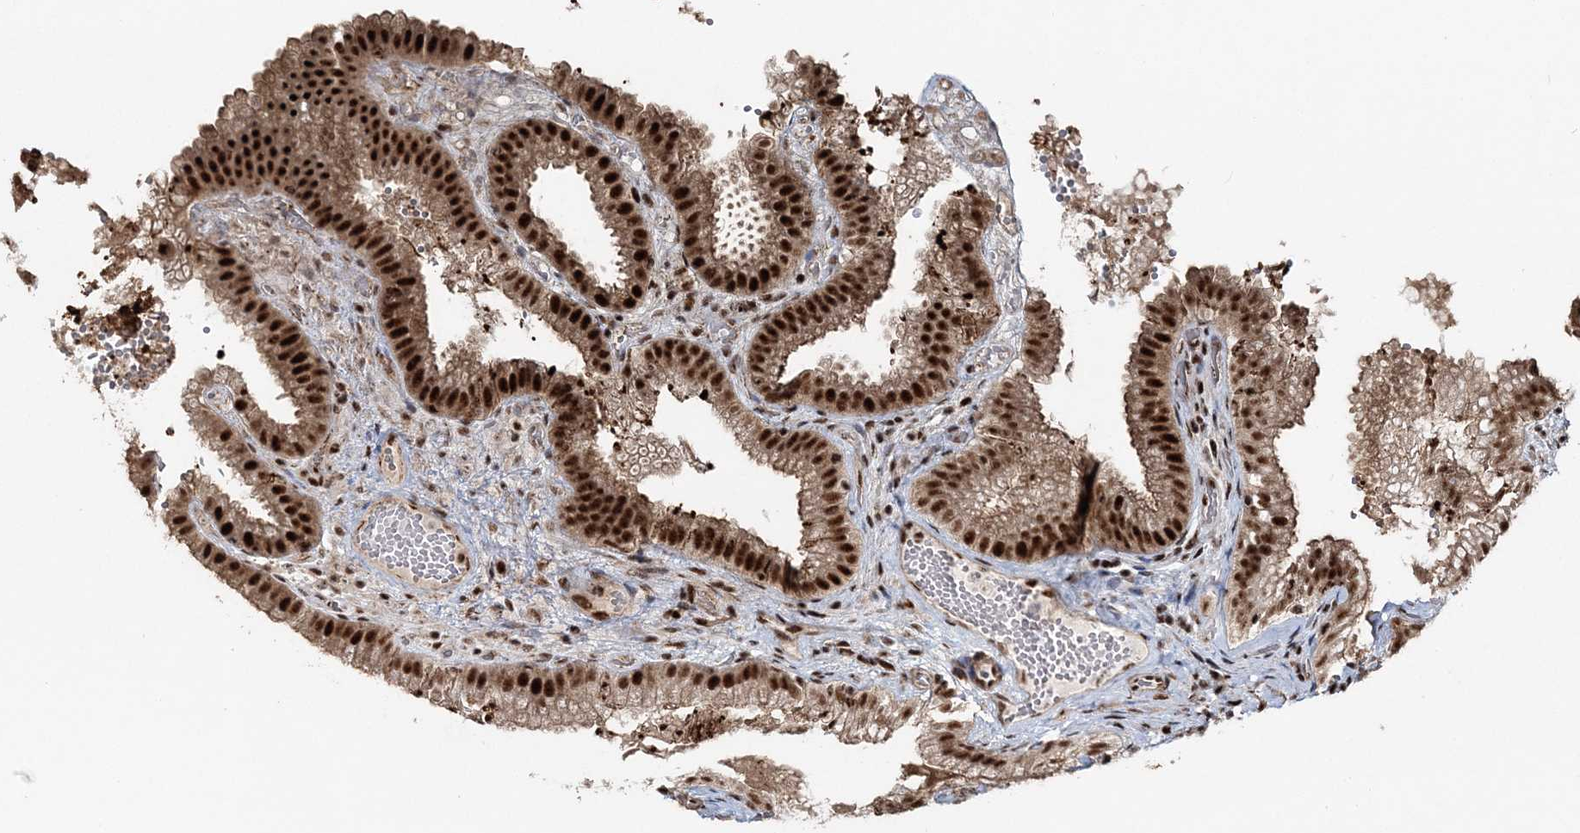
{"staining": {"intensity": "strong", "quantity": ">75%", "location": "nuclear"}, "tissue": "gallbladder", "cell_type": "Glandular cells", "image_type": "normal", "snomed": [{"axis": "morphology", "description": "Normal tissue, NOS"}, {"axis": "topography", "description": "Gallbladder"}], "caption": "Gallbladder stained with DAB (3,3'-diaminobenzidine) immunohistochemistry (IHC) shows high levels of strong nuclear staining in approximately >75% of glandular cells. The staining is performed using DAB (3,3'-diaminobenzidine) brown chromogen to label protein expression. The nuclei are counter-stained blue using hematoxylin.", "gene": "EXOSC8", "patient": {"sex": "female", "age": 30}}